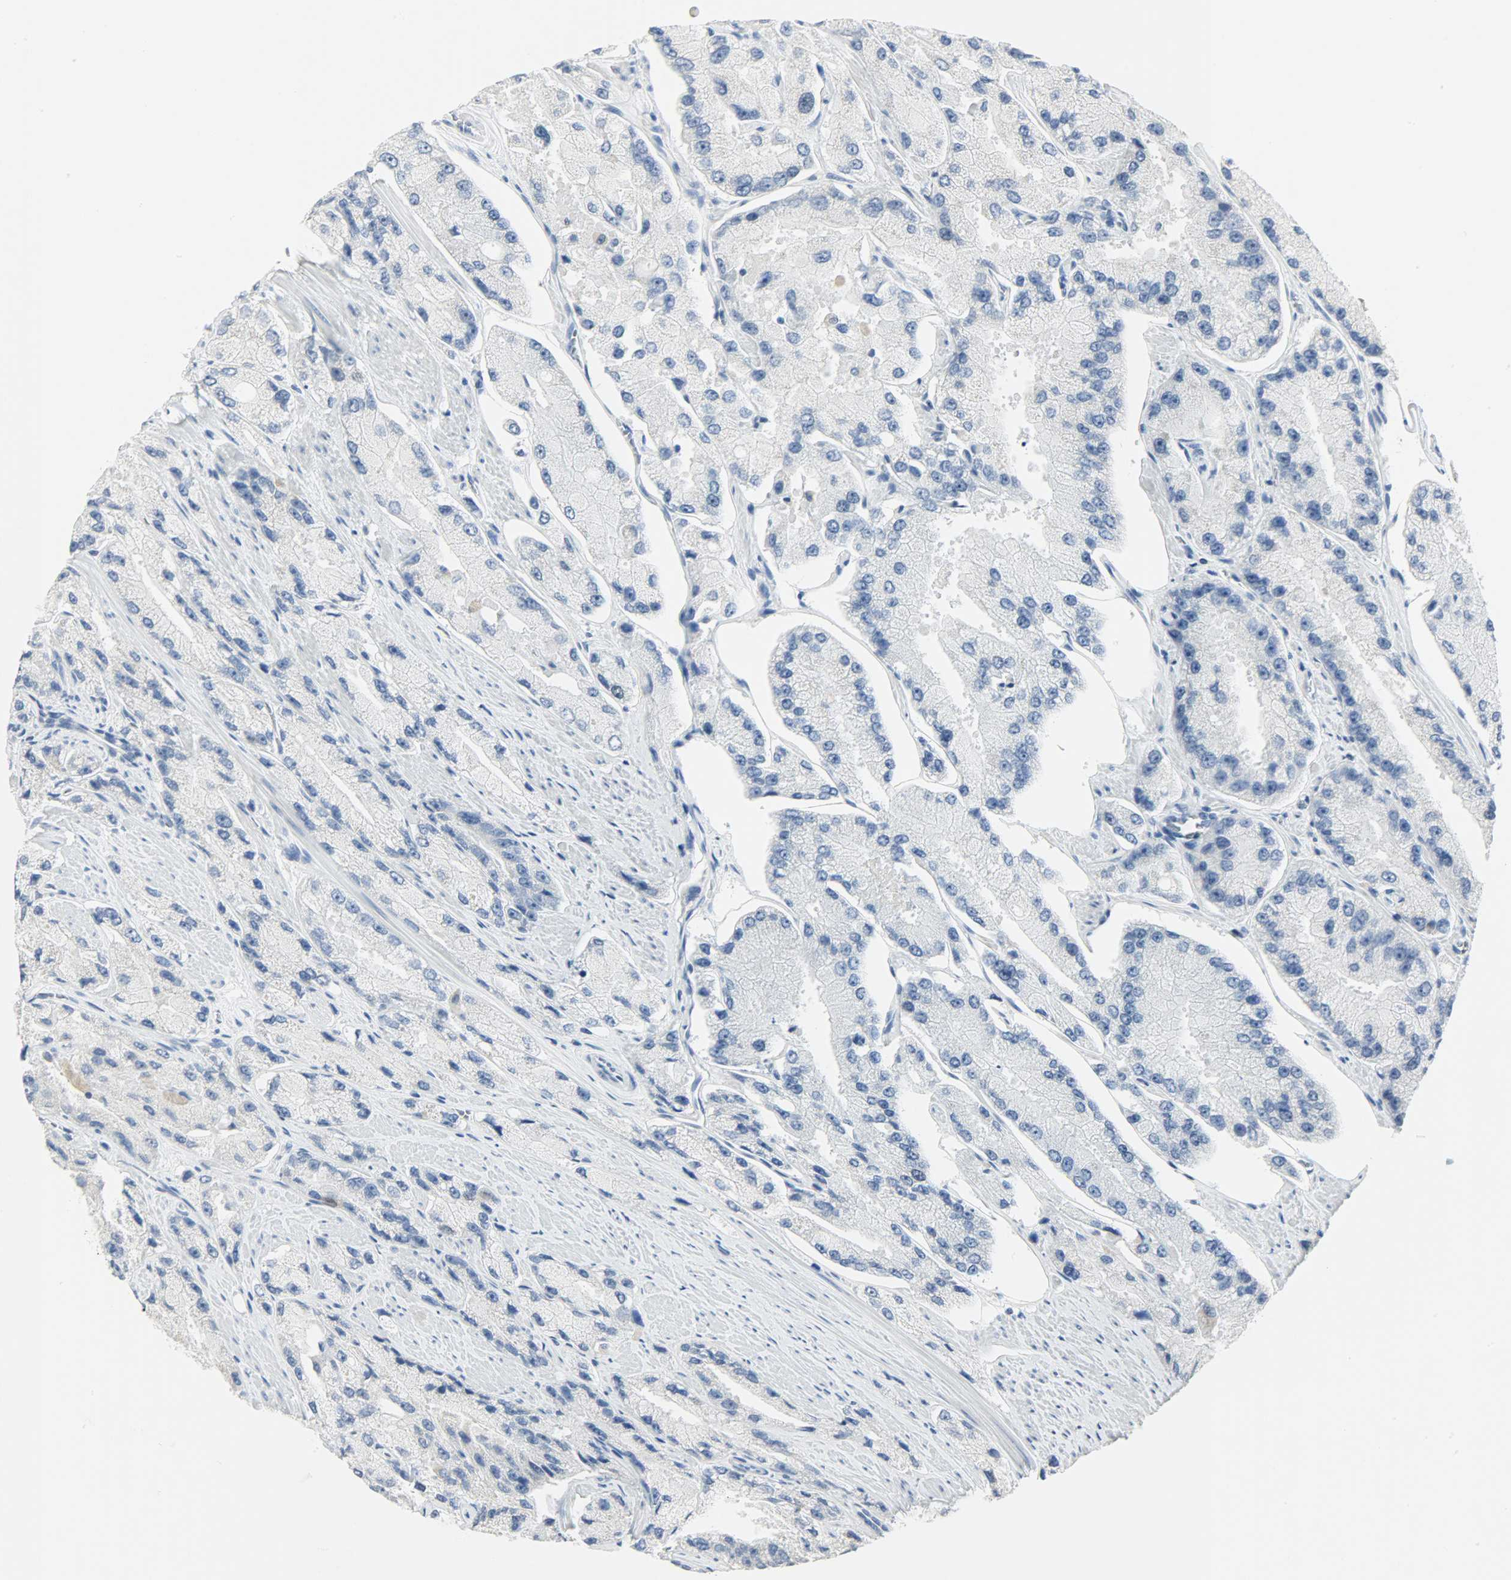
{"staining": {"intensity": "negative", "quantity": "none", "location": "none"}, "tissue": "prostate cancer", "cell_type": "Tumor cells", "image_type": "cancer", "snomed": [{"axis": "morphology", "description": "Adenocarcinoma, High grade"}, {"axis": "topography", "description": "Prostate"}], "caption": "Immunohistochemical staining of human high-grade adenocarcinoma (prostate) reveals no significant expression in tumor cells.", "gene": "HELLS", "patient": {"sex": "male", "age": 58}}